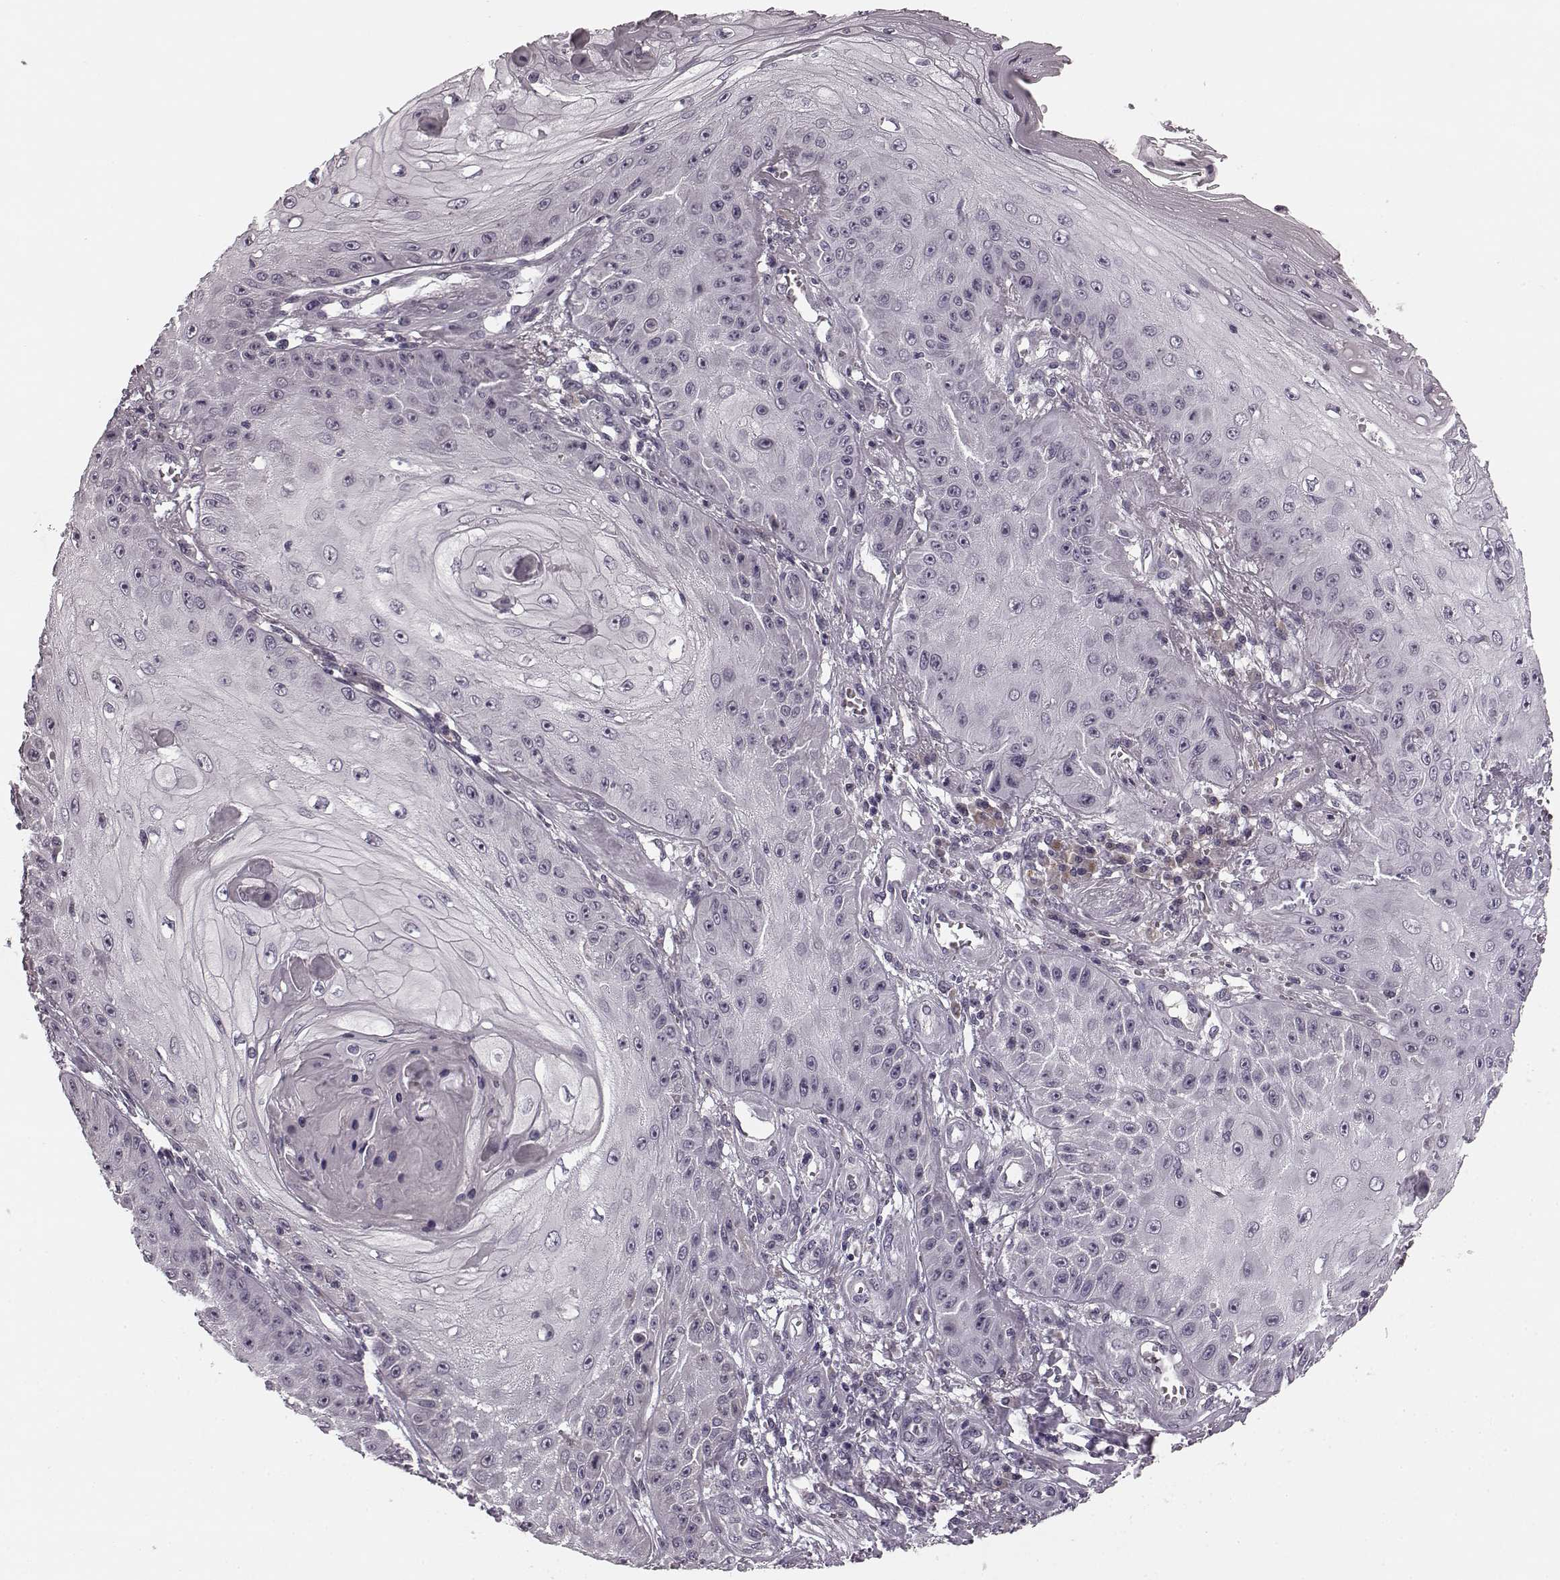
{"staining": {"intensity": "negative", "quantity": "none", "location": "none"}, "tissue": "skin cancer", "cell_type": "Tumor cells", "image_type": "cancer", "snomed": [{"axis": "morphology", "description": "Squamous cell carcinoma, NOS"}, {"axis": "topography", "description": "Skin"}], "caption": "A high-resolution photomicrograph shows IHC staining of skin cancer (squamous cell carcinoma), which reveals no significant positivity in tumor cells.", "gene": "FAM234B", "patient": {"sex": "male", "age": 70}}